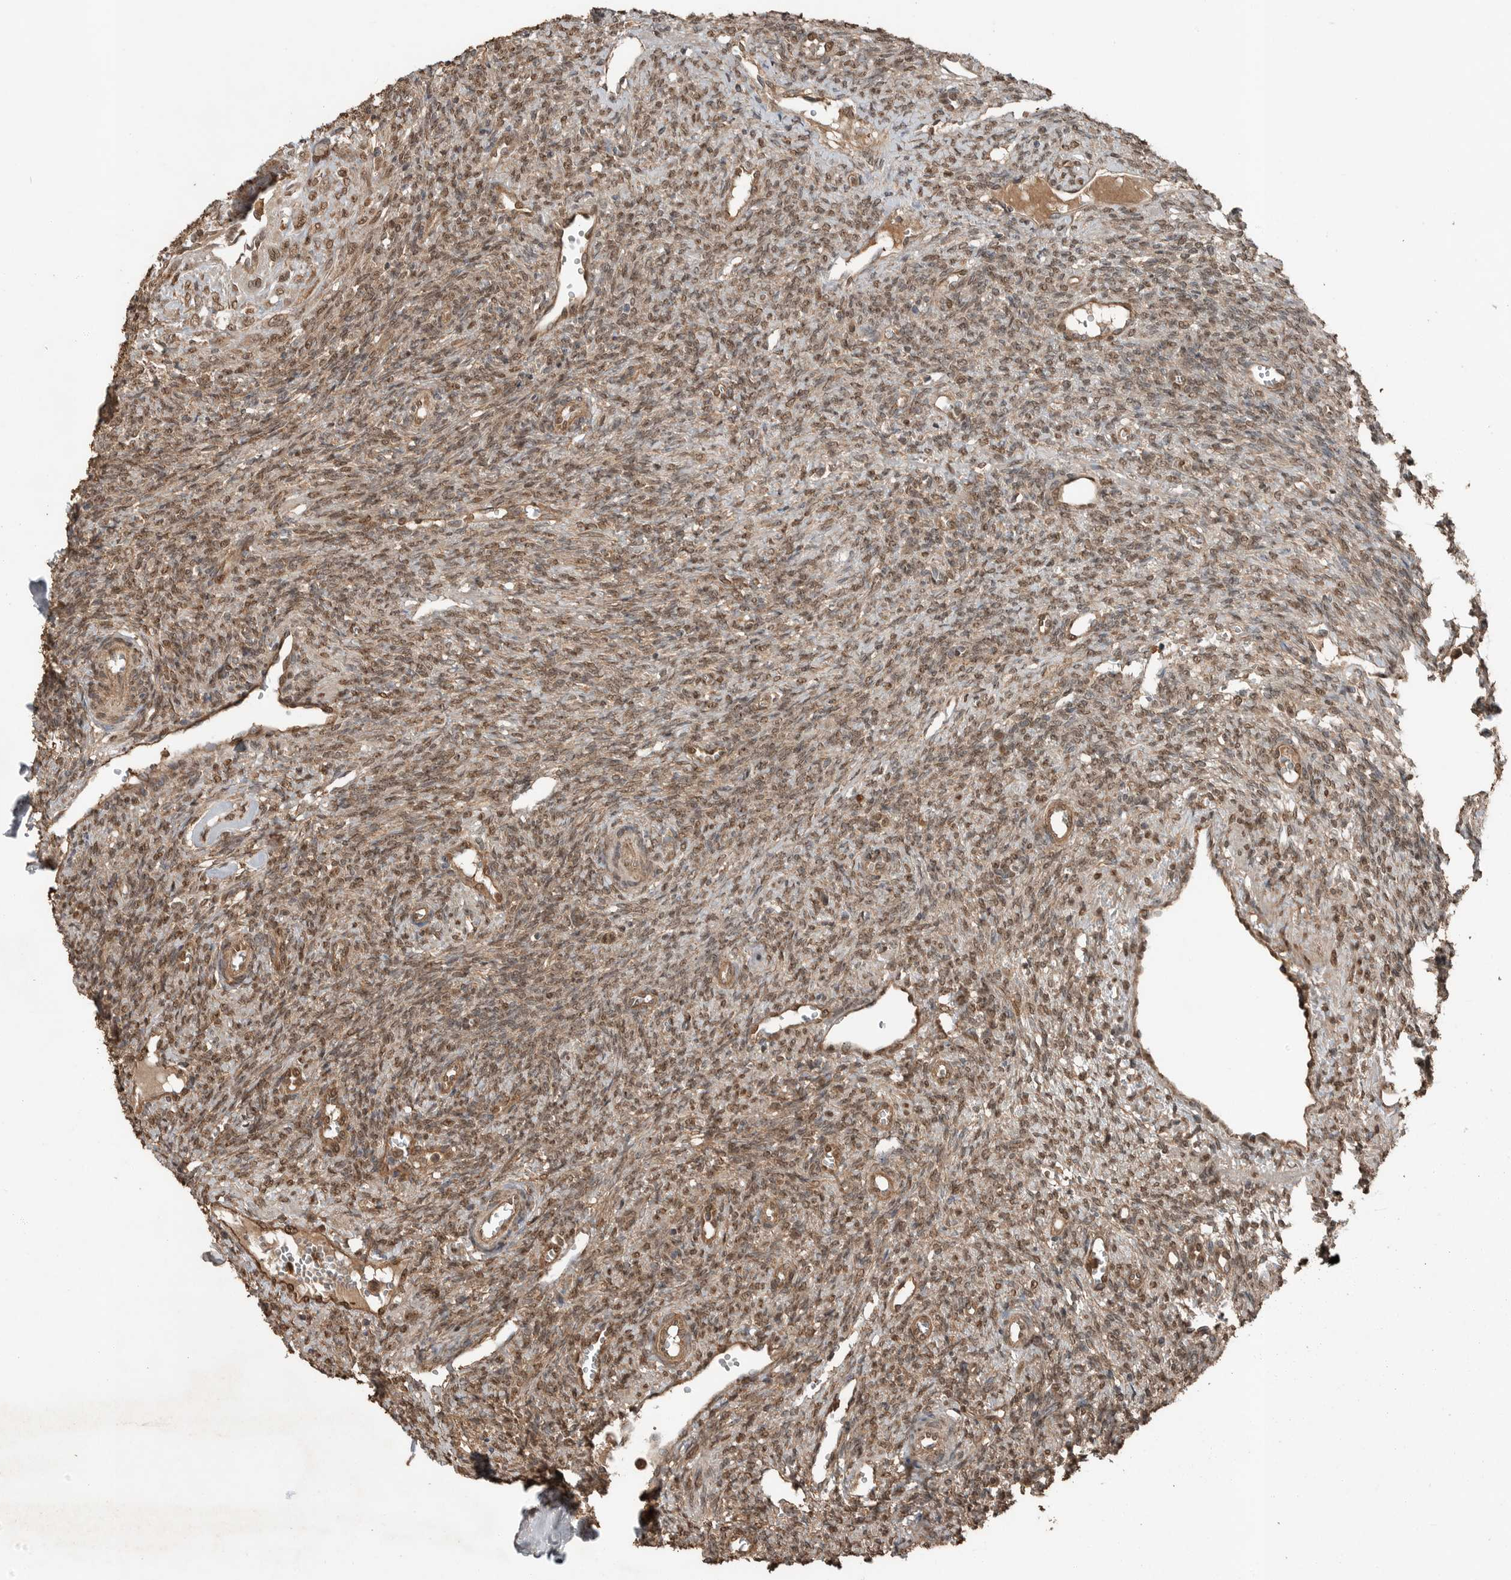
{"staining": {"intensity": "moderate", "quantity": ">75%", "location": "cytoplasmic/membranous"}, "tissue": "ovary", "cell_type": "Follicle cells", "image_type": "normal", "snomed": [{"axis": "morphology", "description": "Normal tissue, NOS"}, {"axis": "topography", "description": "Ovary"}], "caption": "Ovary stained for a protein (brown) exhibits moderate cytoplasmic/membranous positive staining in about >75% of follicle cells.", "gene": "BLZF1", "patient": {"sex": "female", "age": 41}}